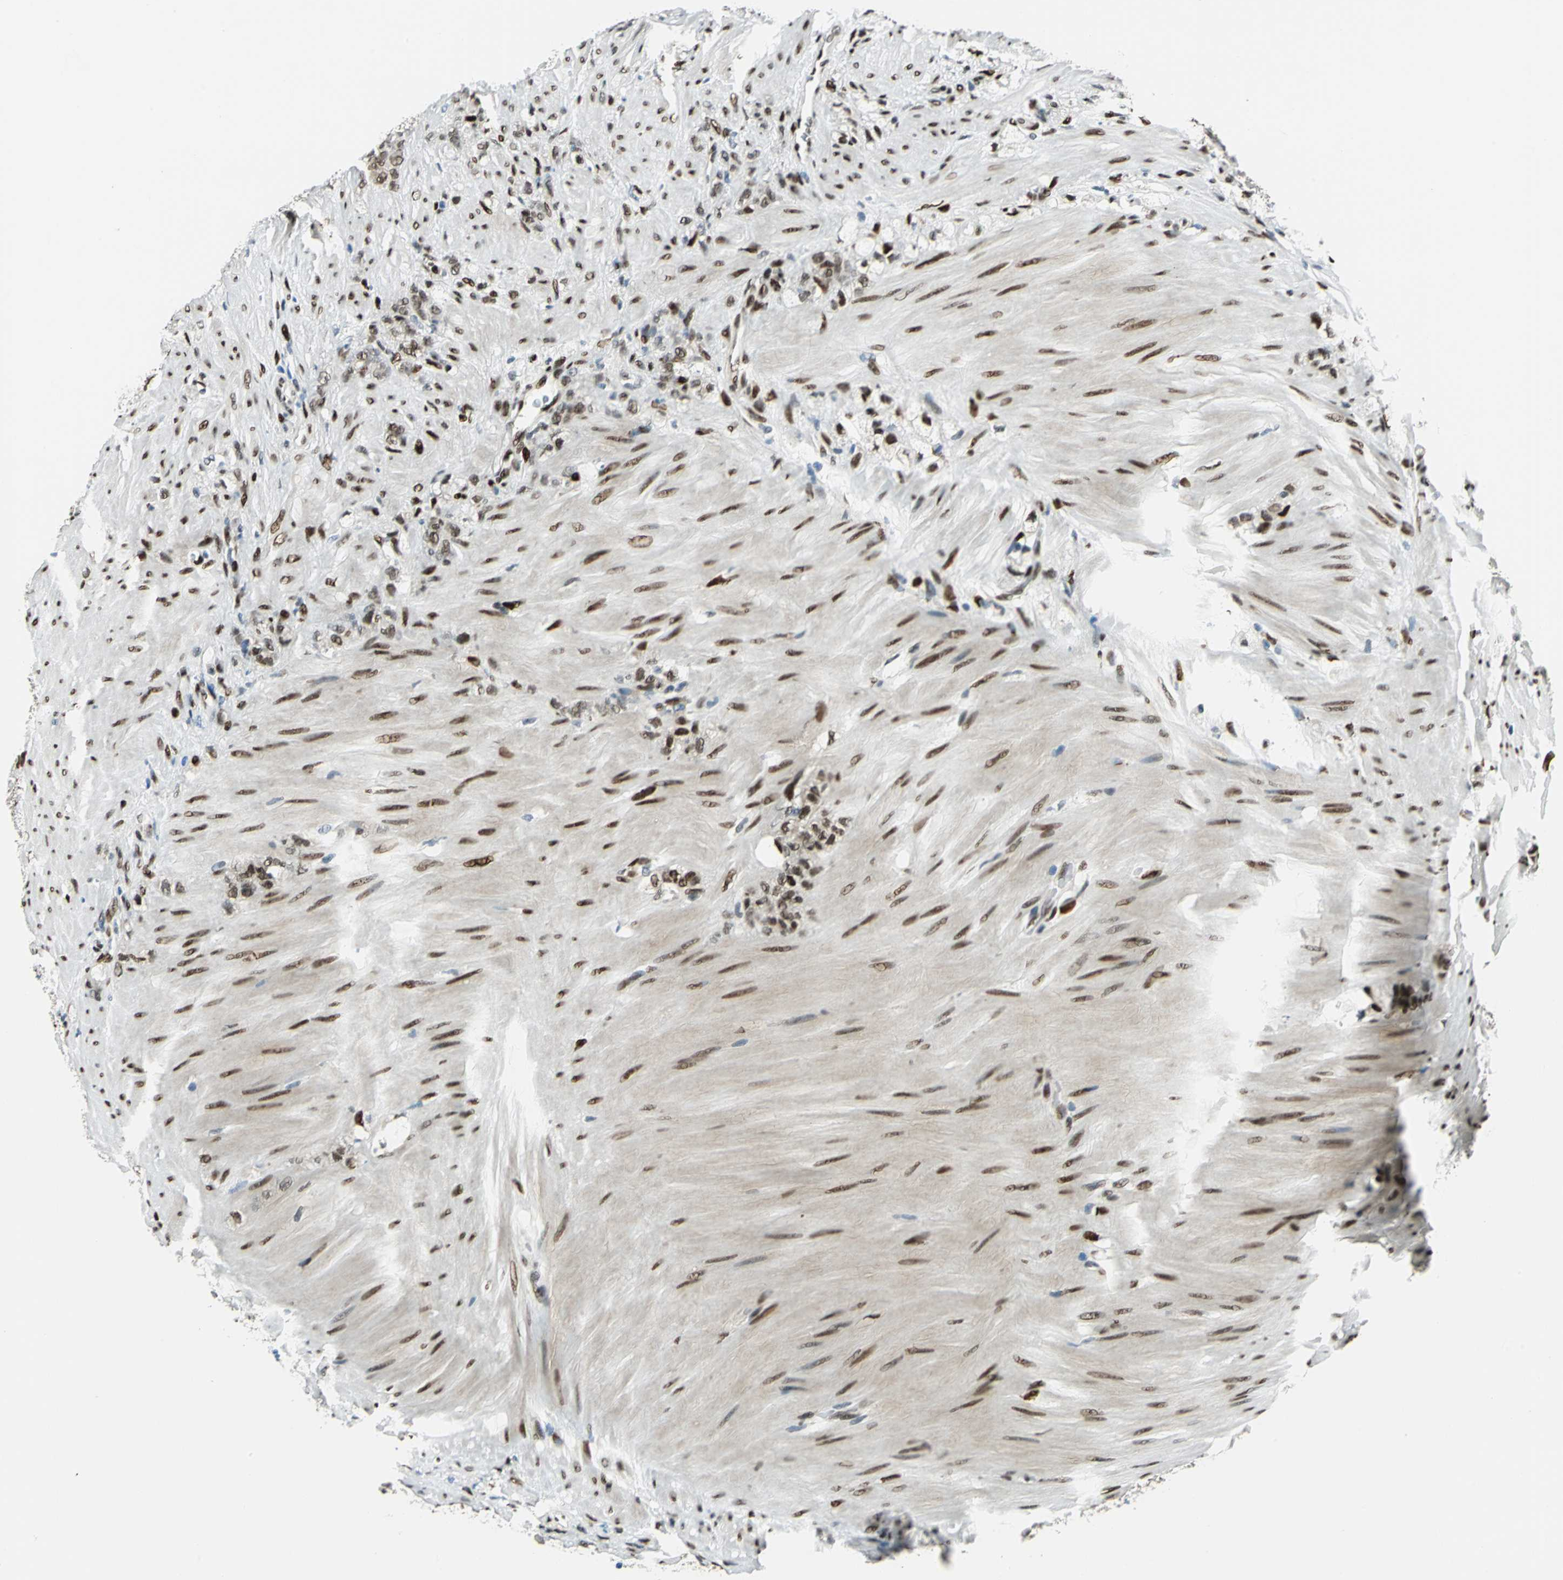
{"staining": {"intensity": "moderate", "quantity": ">75%", "location": "nuclear"}, "tissue": "stomach cancer", "cell_type": "Tumor cells", "image_type": "cancer", "snomed": [{"axis": "morphology", "description": "Adenocarcinoma, NOS"}, {"axis": "topography", "description": "Stomach"}], "caption": "IHC micrograph of neoplastic tissue: stomach cancer stained using immunohistochemistry (IHC) reveals medium levels of moderate protein expression localized specifically in the nuclear of tumor cells, appearing as a nuclear brown color.", "gene": "NFIA", "patient": {"sex": "male", "age": 82}}